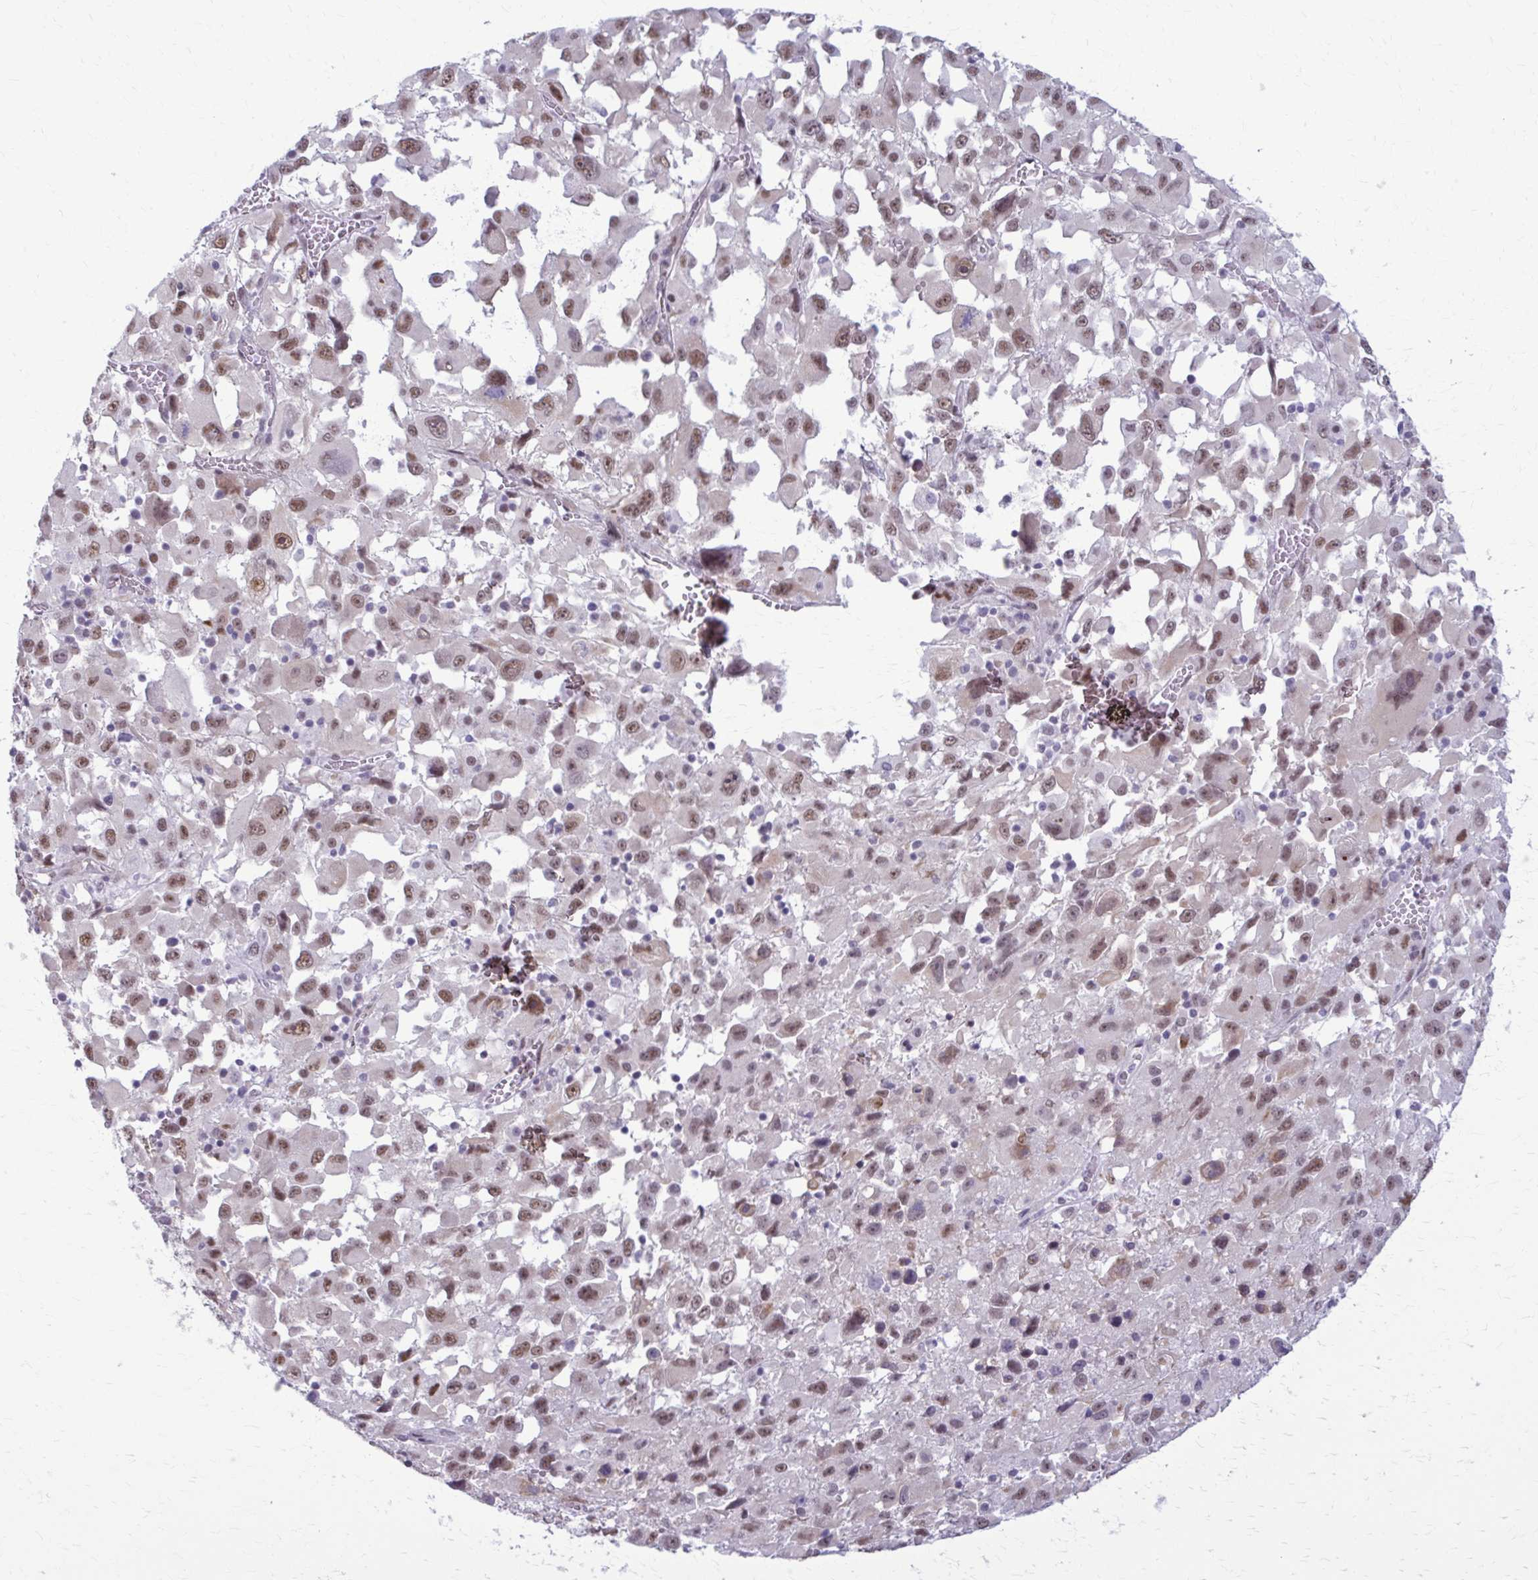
{"staining": {"intensity": "moderate", "quantity": ">75%", "location": "nuclear"}, "tissue": "melanoma", "cell_type": "Tumor cells", "image_type": "cancer", "snomed": [{"axis": "morphology", "description": "Malignant melanoma, Metastatic site"}, {"axis": "topography", "description": "Soft tissue"}], "caption": "Protein expression analysis of human melanoma reveals moderate nuclear expression in about >75% of tumor cells.", "gene": "NUMBL", "patient": {"sex": "male", "age": 50}}